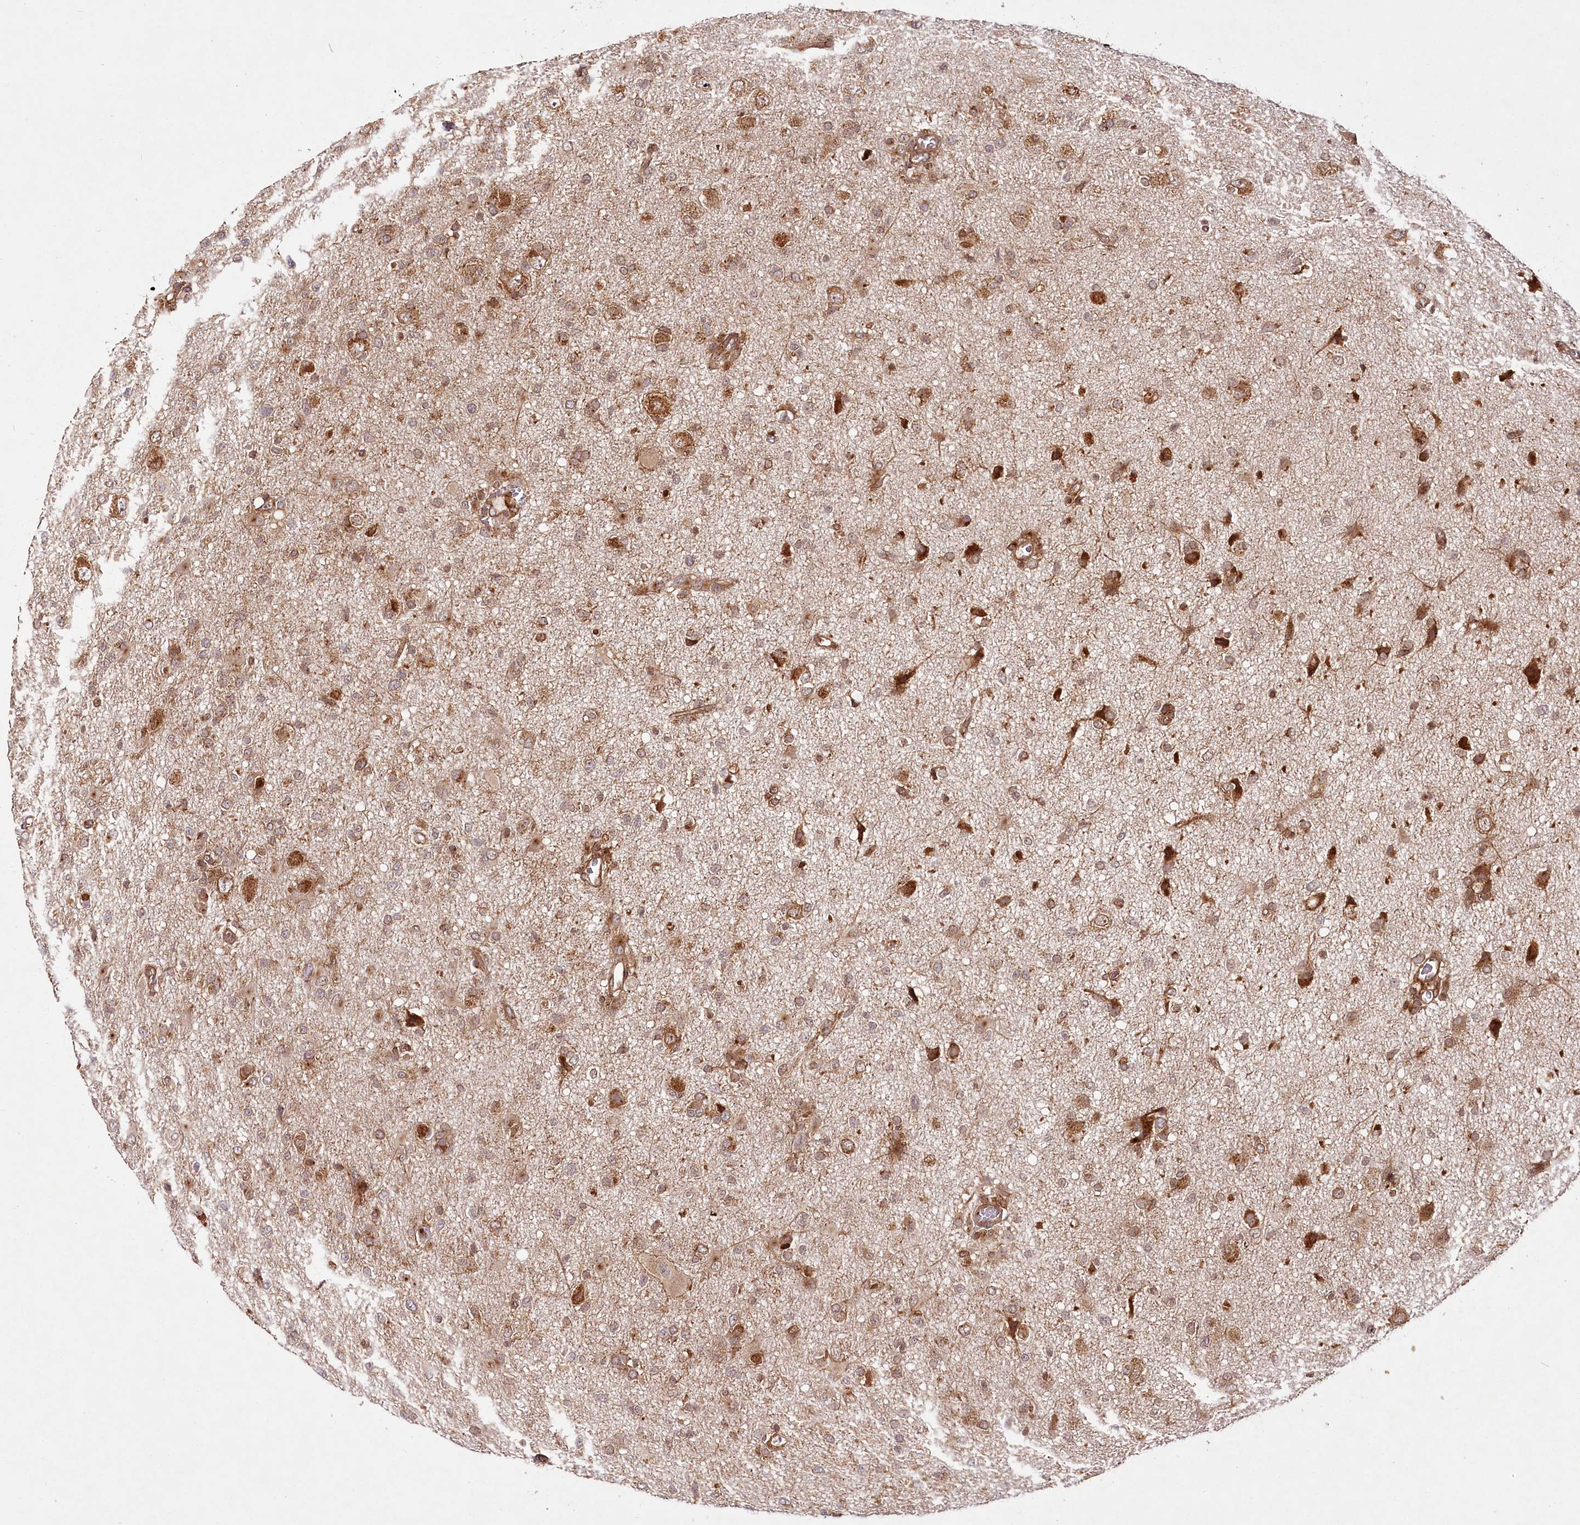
{"staining": {"intensity": "moderate", "quantity": ">75%", "location": "cytoplasmic/membranous"}, "tissue": "glioma", "cell_type": "Tumor cells", "image_type": "cancer", "snomed": [{"axis": "morphology", "description": "Glioma, malignant, High grade"}, {"axis": "topography", "description": "Brain"}], "caption": "Immunohistochemical staining of malignant high-grade glioma shows moderate cytoplasmic/membranous protein positivity in about >75% of tumor cells.", "gene": "COPG1", "patient": {"sex": "female", "age": 57}}